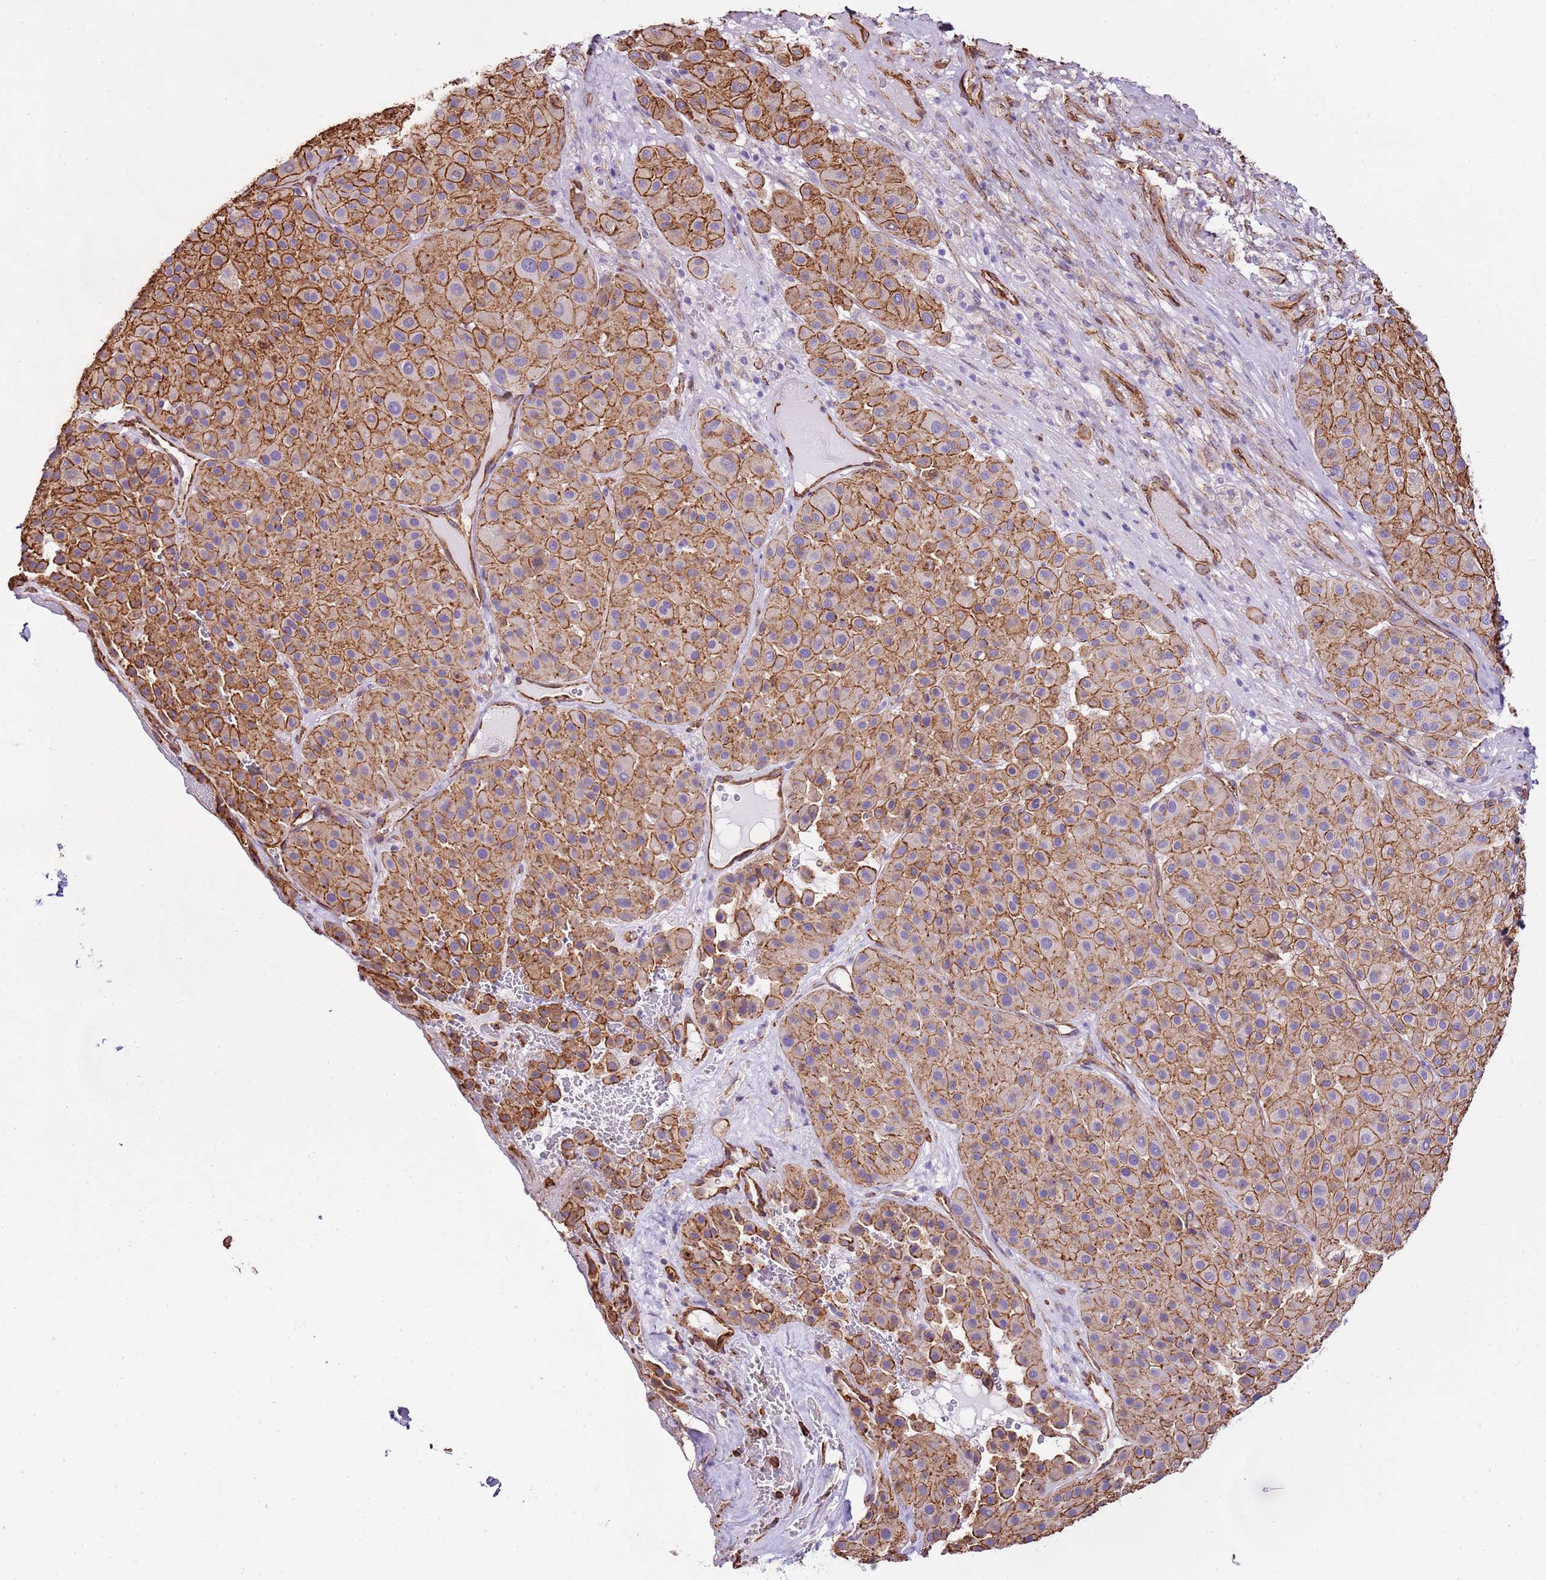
{"staining": {"intensity": "moderate", "quantity": ">75%", "location": "cytoplasmic/membranous"}, "tissue": "melanoma", "cell_type": "Tumor cells", "image_type": "cancer", "snomed": [{"axis": "morphology", "description": "Malignant melanoma, Metastatic site"}, {"axis": "topography", "description": "Smooth muscle"}], "caption": "The immunohistochemical stain shows moderate cytoplasmic/membranous expression in tumor cells of malignant melanoma (metastatic site) tissue. The staining was performed using DAB to visualize the protein expression in brown, while the nuclei were stained in blue with hematoxylin (Magnification: 20x).", "gene": "CTDSPL", "patient": {"sex": "male", "age": 41}}